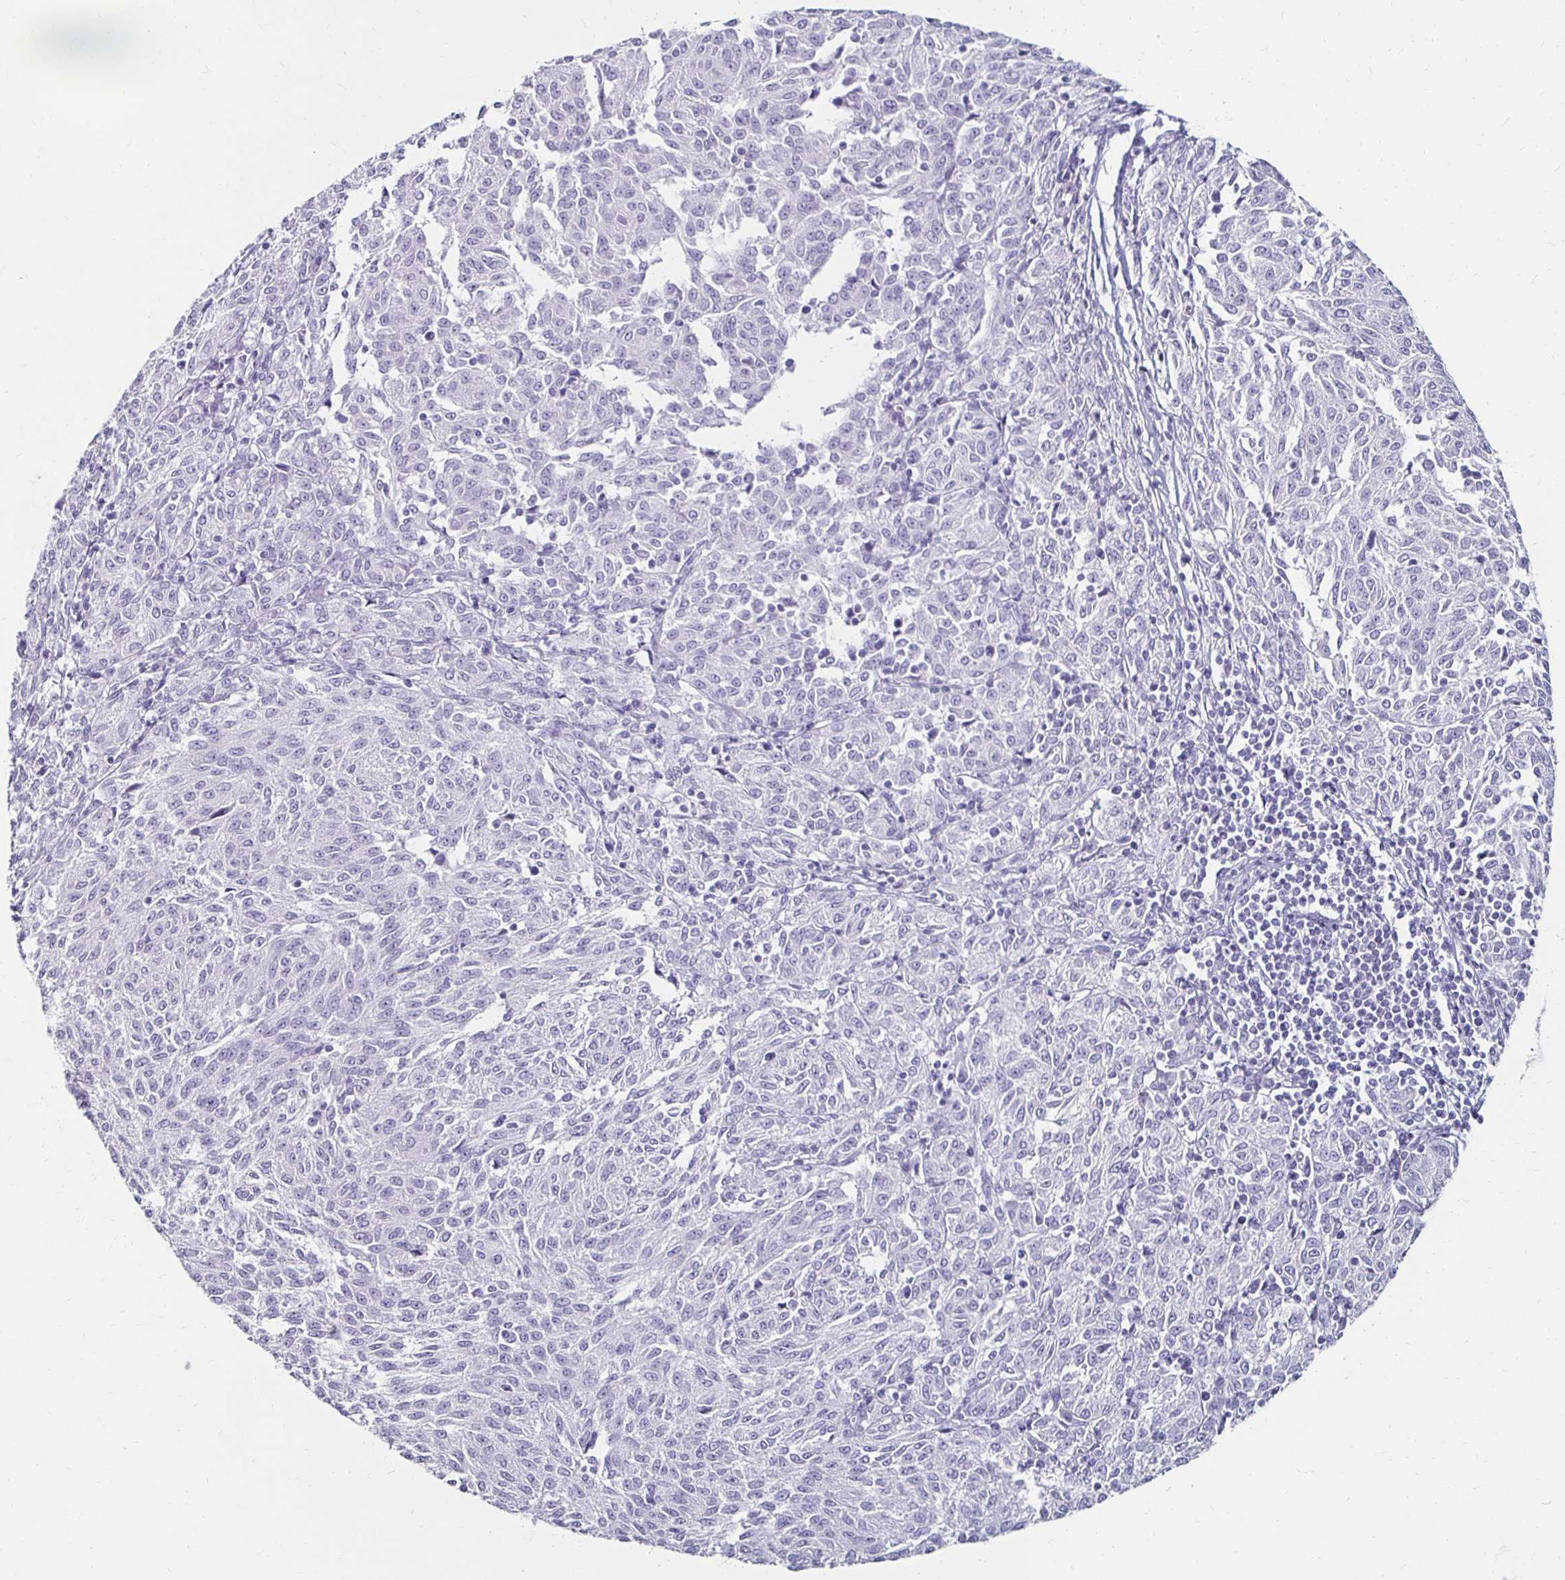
{"staining": {"intensity": "negative", "quantity": "none", "location": "none"}, "tissue": "melanoma", "cell_type": "Tumor cells", "image_type": "cancer", "snomed": [{"axis": "morphology", "description": "Malignant melanoma, NOS"}, {"axis": "topography", "description": "Skin"}], "caption": "IHC of human melanoma shows no staining in tumor cells. (DAB (3,3'-diaminobenzidine) immunohistochemistry (IHC) with hematoxylin counter stain).", "gene": "TOMM34", "patient": {"sex": "female", "age": 72}}